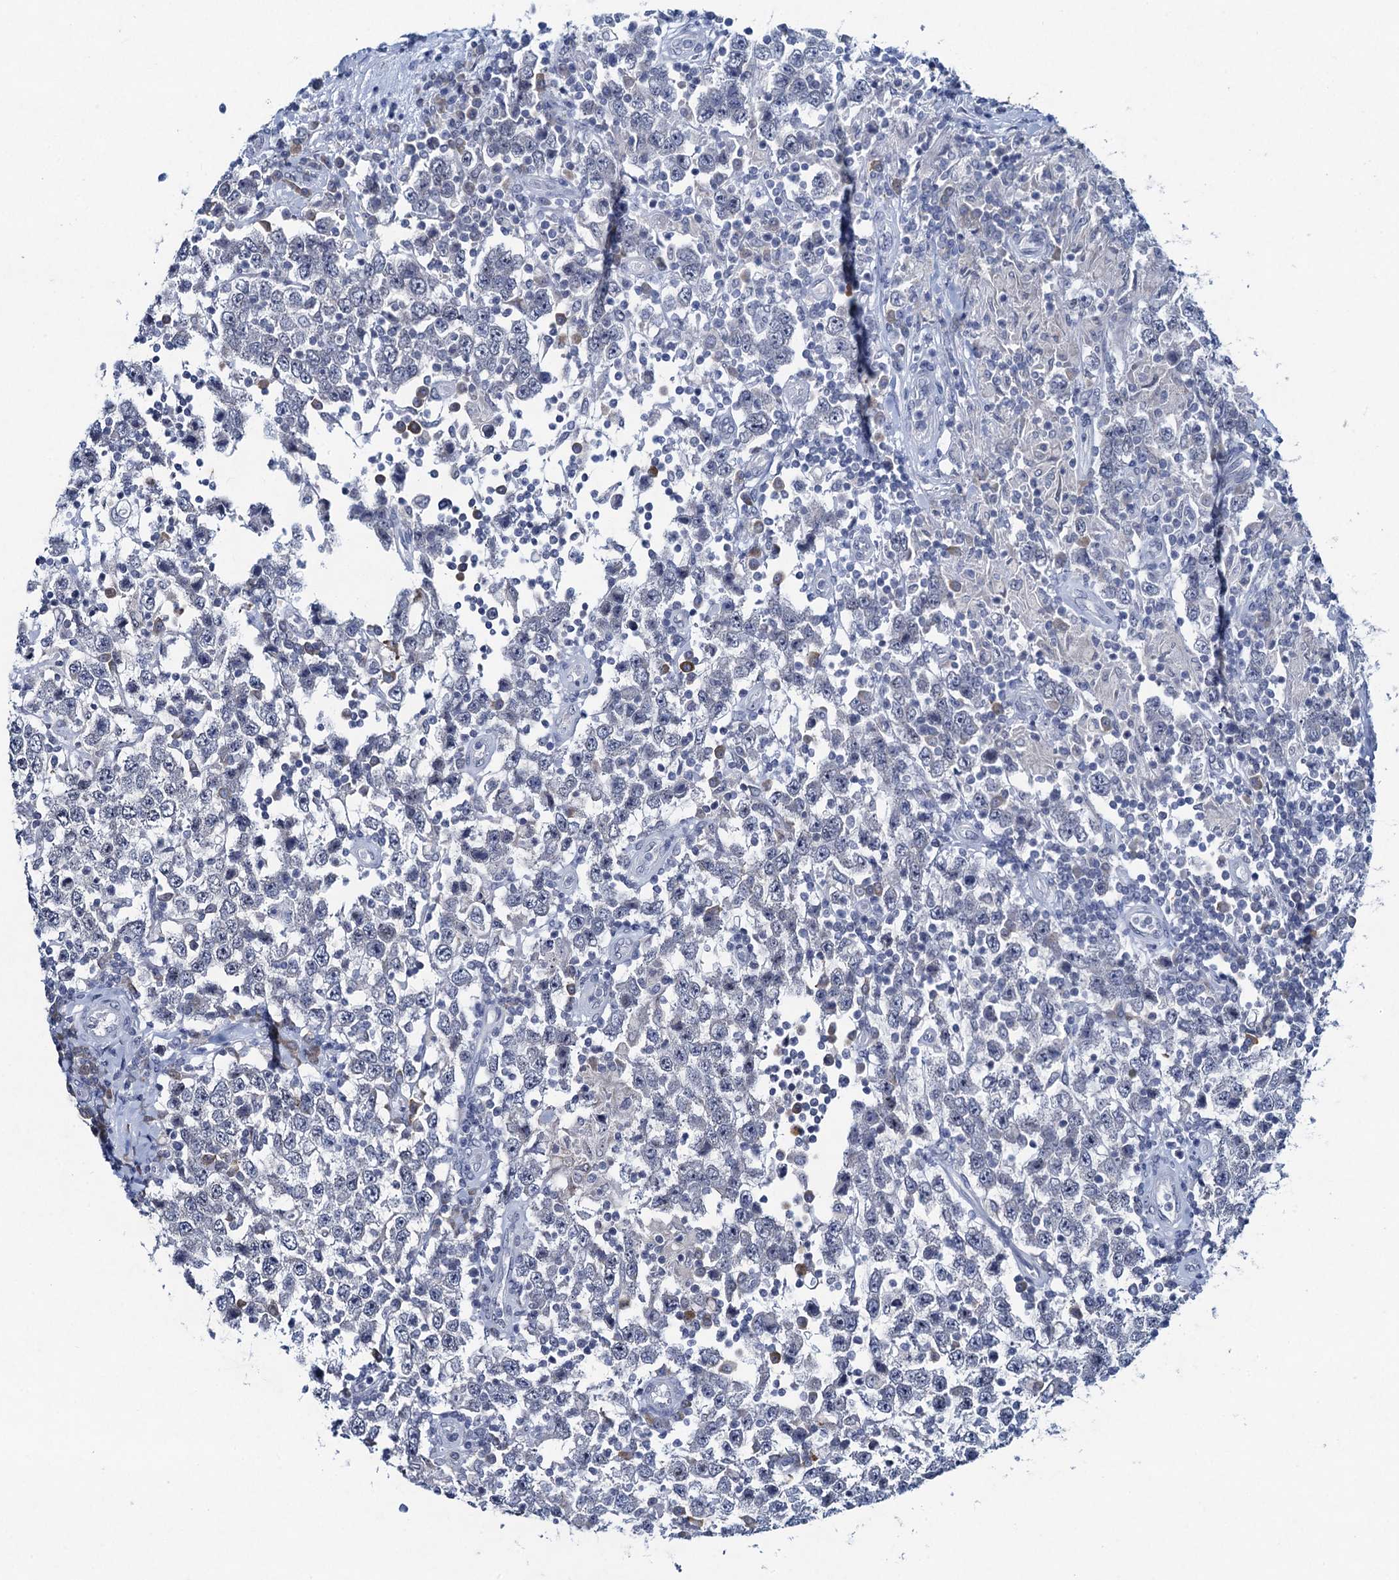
{"staining": {"intensity": "negative", "quantity": "none", "location": "none"}, "tissue": "testis cancer", "cell_type": "Tumor cells", "image_type": "cancer", "snomed": [{"axis": "morphology", "description": "Normal tissue, NOS"}, {"axis": "morphology", "description": "Urothelial carcinoma, High grade"}, {"axis": "morphology", "description": "Seminoma, NOS"}, {"axis": "morphology", "description": "Carcinoma, Embryonal, NOS"}, {"axis": "topography", "description": "Urinary bladder"}, {"axis": "topography", "description": "Testis"}], "caption": "Immunohistochemical staining of human testis cancer reveals no significant positivity in tumor cells.", "gene": "HAPSTR1", "patient": {"sex": "male", "age": 41}}